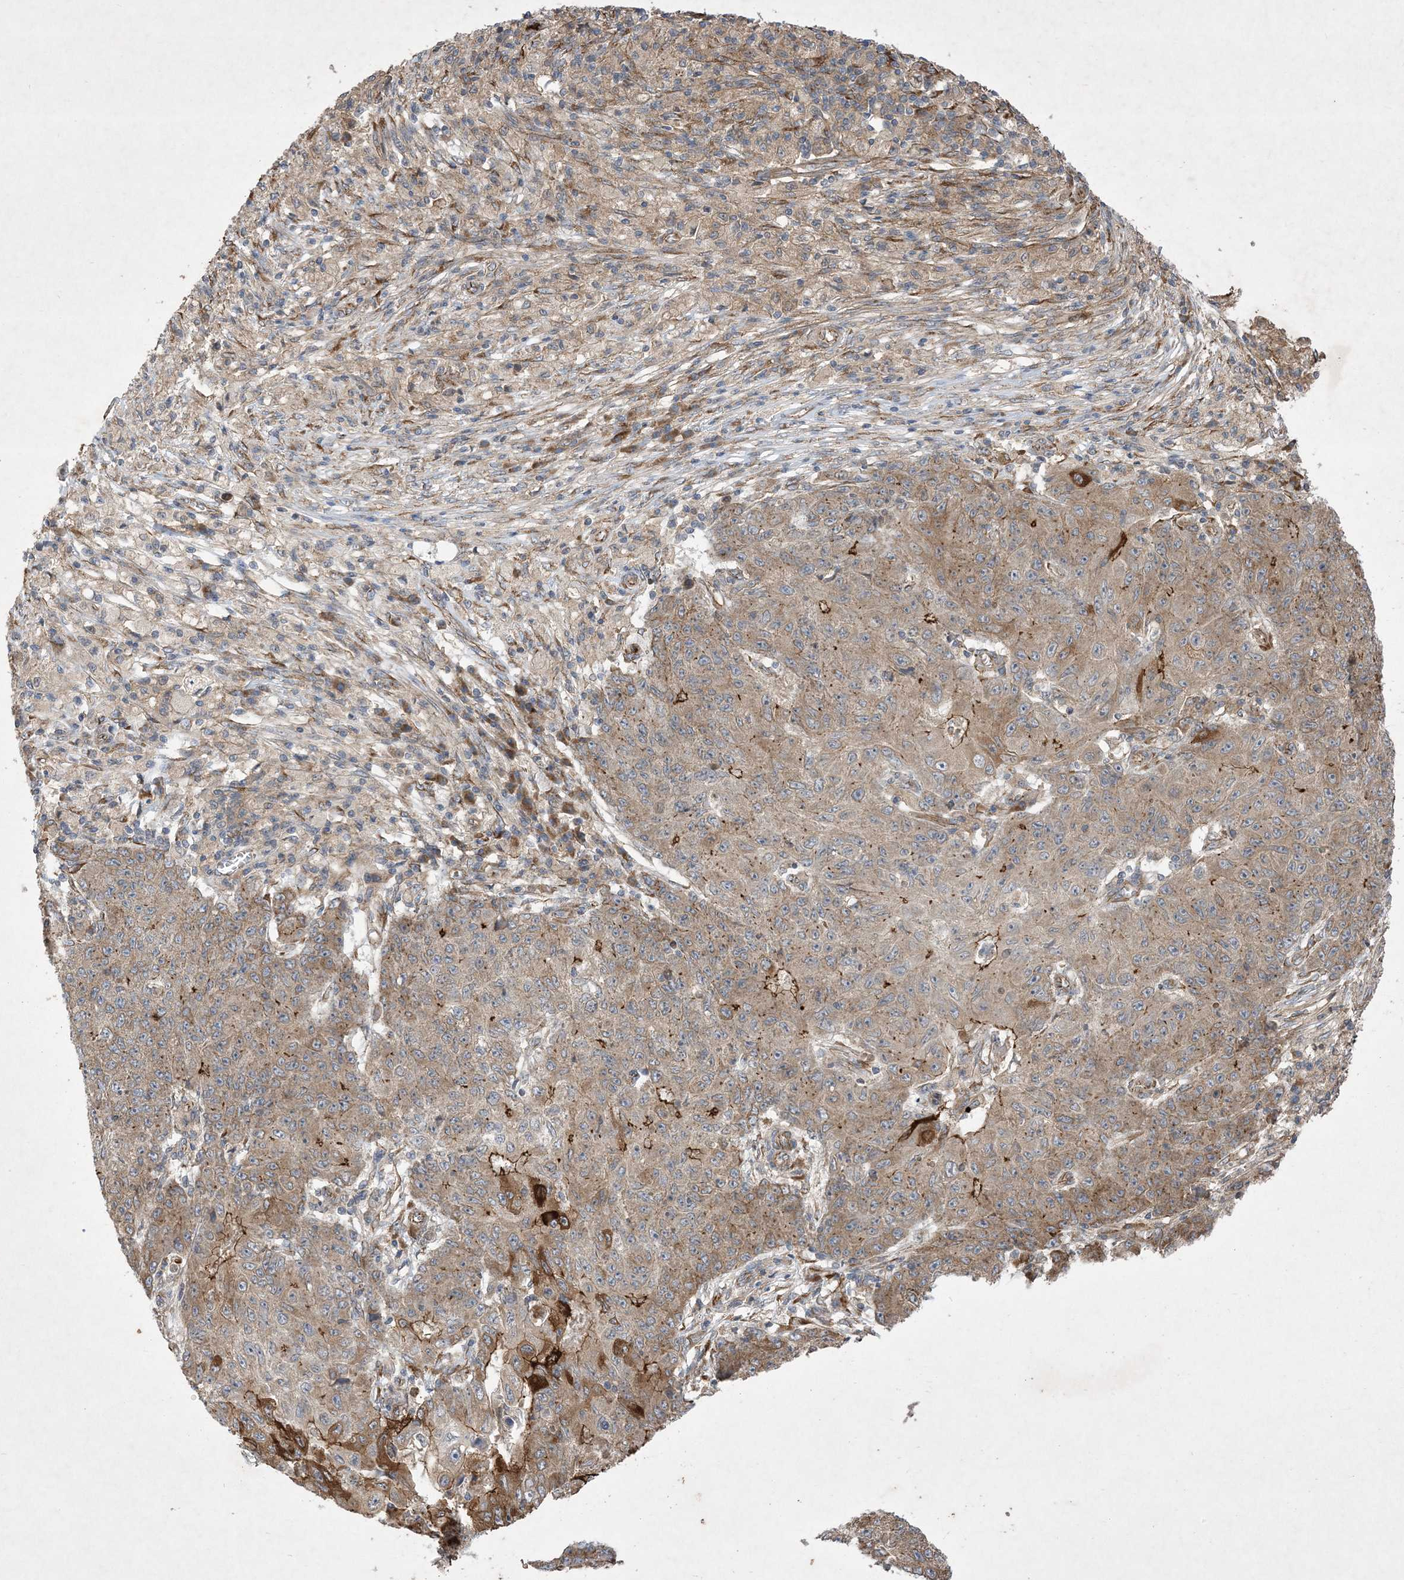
{"staining": {"intensity": "moderate", "quantity": ">75%", "location": "cytoplasmic/membranous"}, "tissue": "ovarian cancer", "cell_type": "Tumor cells", "image_type": "cancer", "snomed": [{"axis": "morphology", "description": "Carcinoma, endometroid"}, {"axis": "topography", "description": "Ovary"}], "caption": "Moderate cytoplasmic/membranous staining is seen in about >75% of tumor cells in ovarian cancer. Using DAB (brown) and hematoxylin (blue) stains, captured at high magnification using brightfield microscopy.", "gene": "OTOP1", "patient": {"sex": "female", "age": 42}}